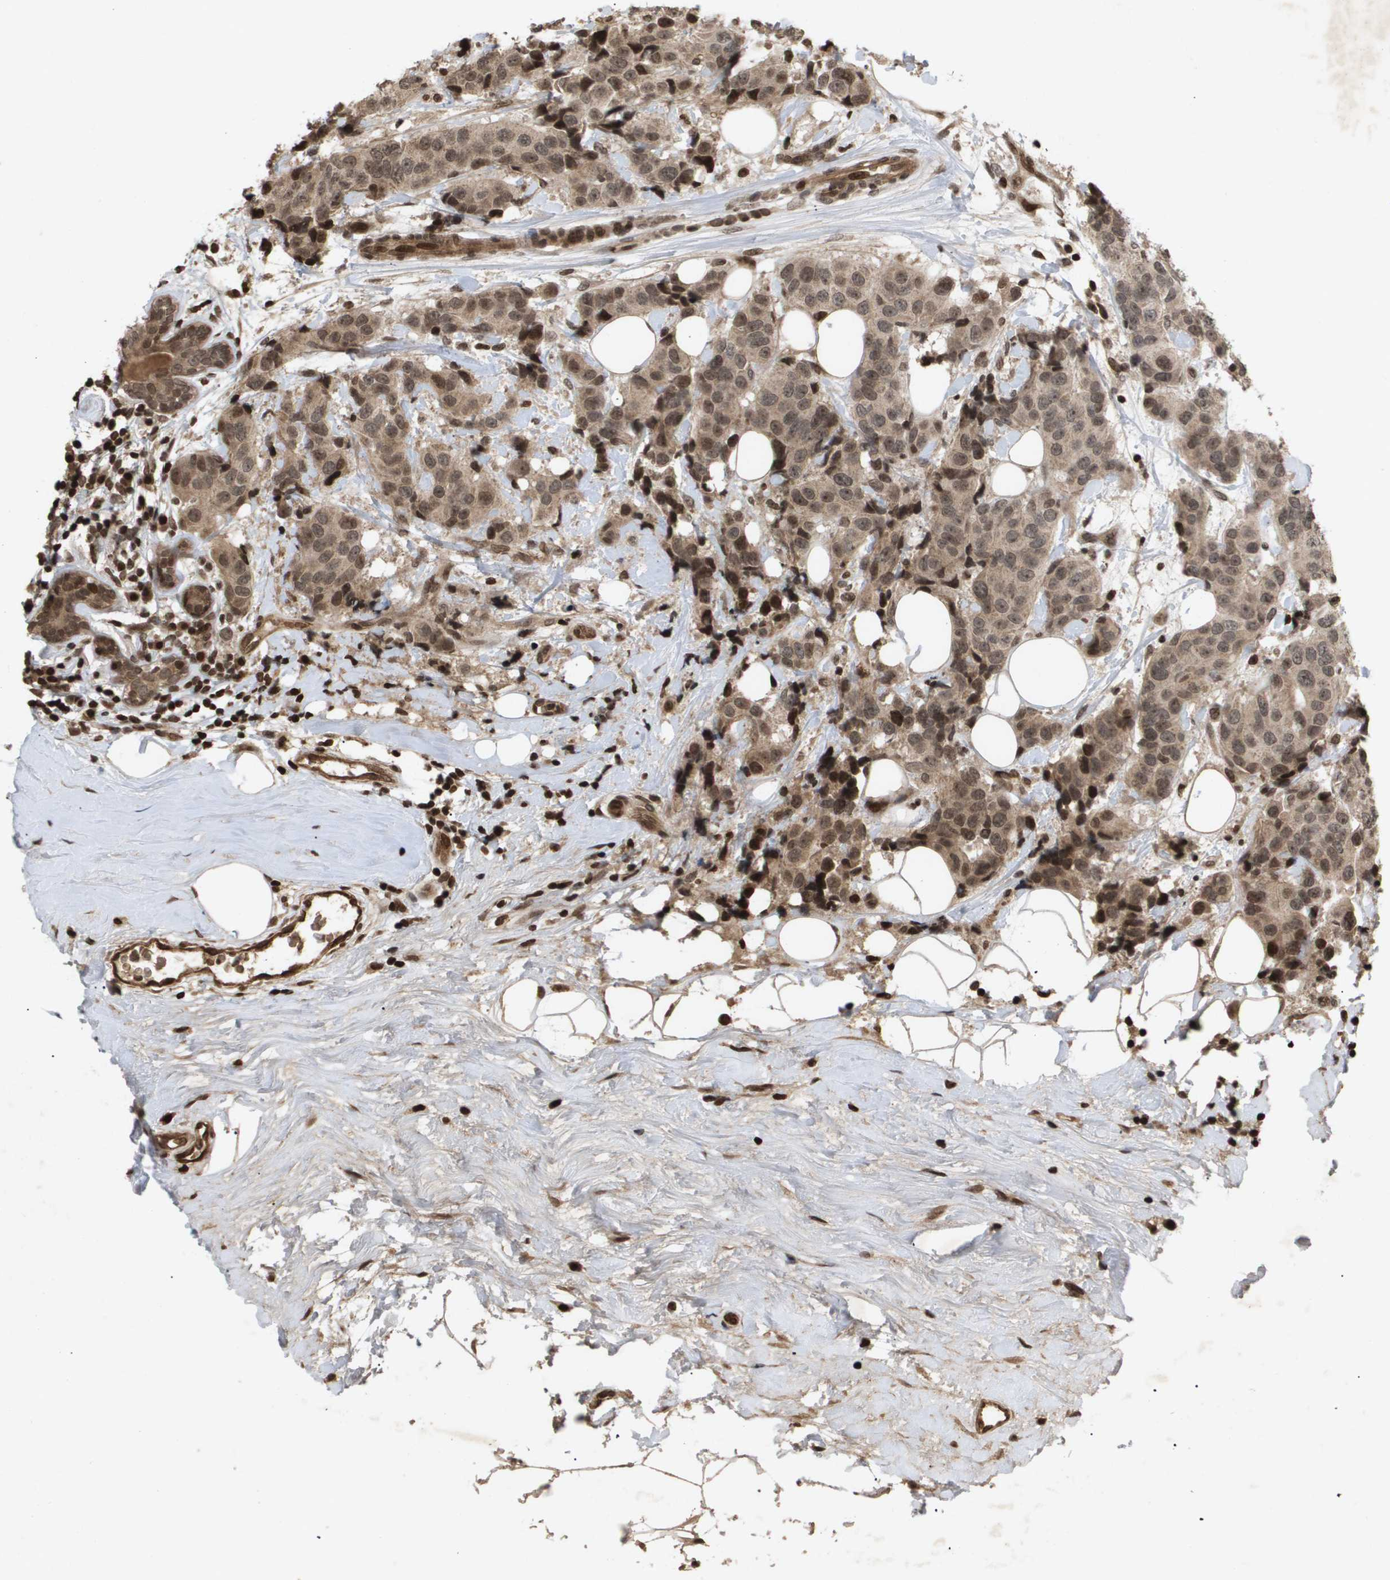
{"staining": {"intensity": "moderate", "quantity": ">75%", "location": "cytoplasmic/membranous,nuclear"}, "tissue": "breast cancer", "cell_type": "Tumor cells", "image_type": "cancer", "snomed": [{"axis": "morphology", "description": "Normal tissue, NOS"}, {"axis": "morphology", "description": "Duct carcinoma"}, {"axis": "topography", "description": "Breast"}], "caption": "Human breast intraductal carcinoma stained with a brown dye exhibits moderate cytoplasmic/membranous and nuclear positive staining in about >75% of tumor cells.", "gene": "HSPA6", "patient": {"sex": "female", "age": 39}}